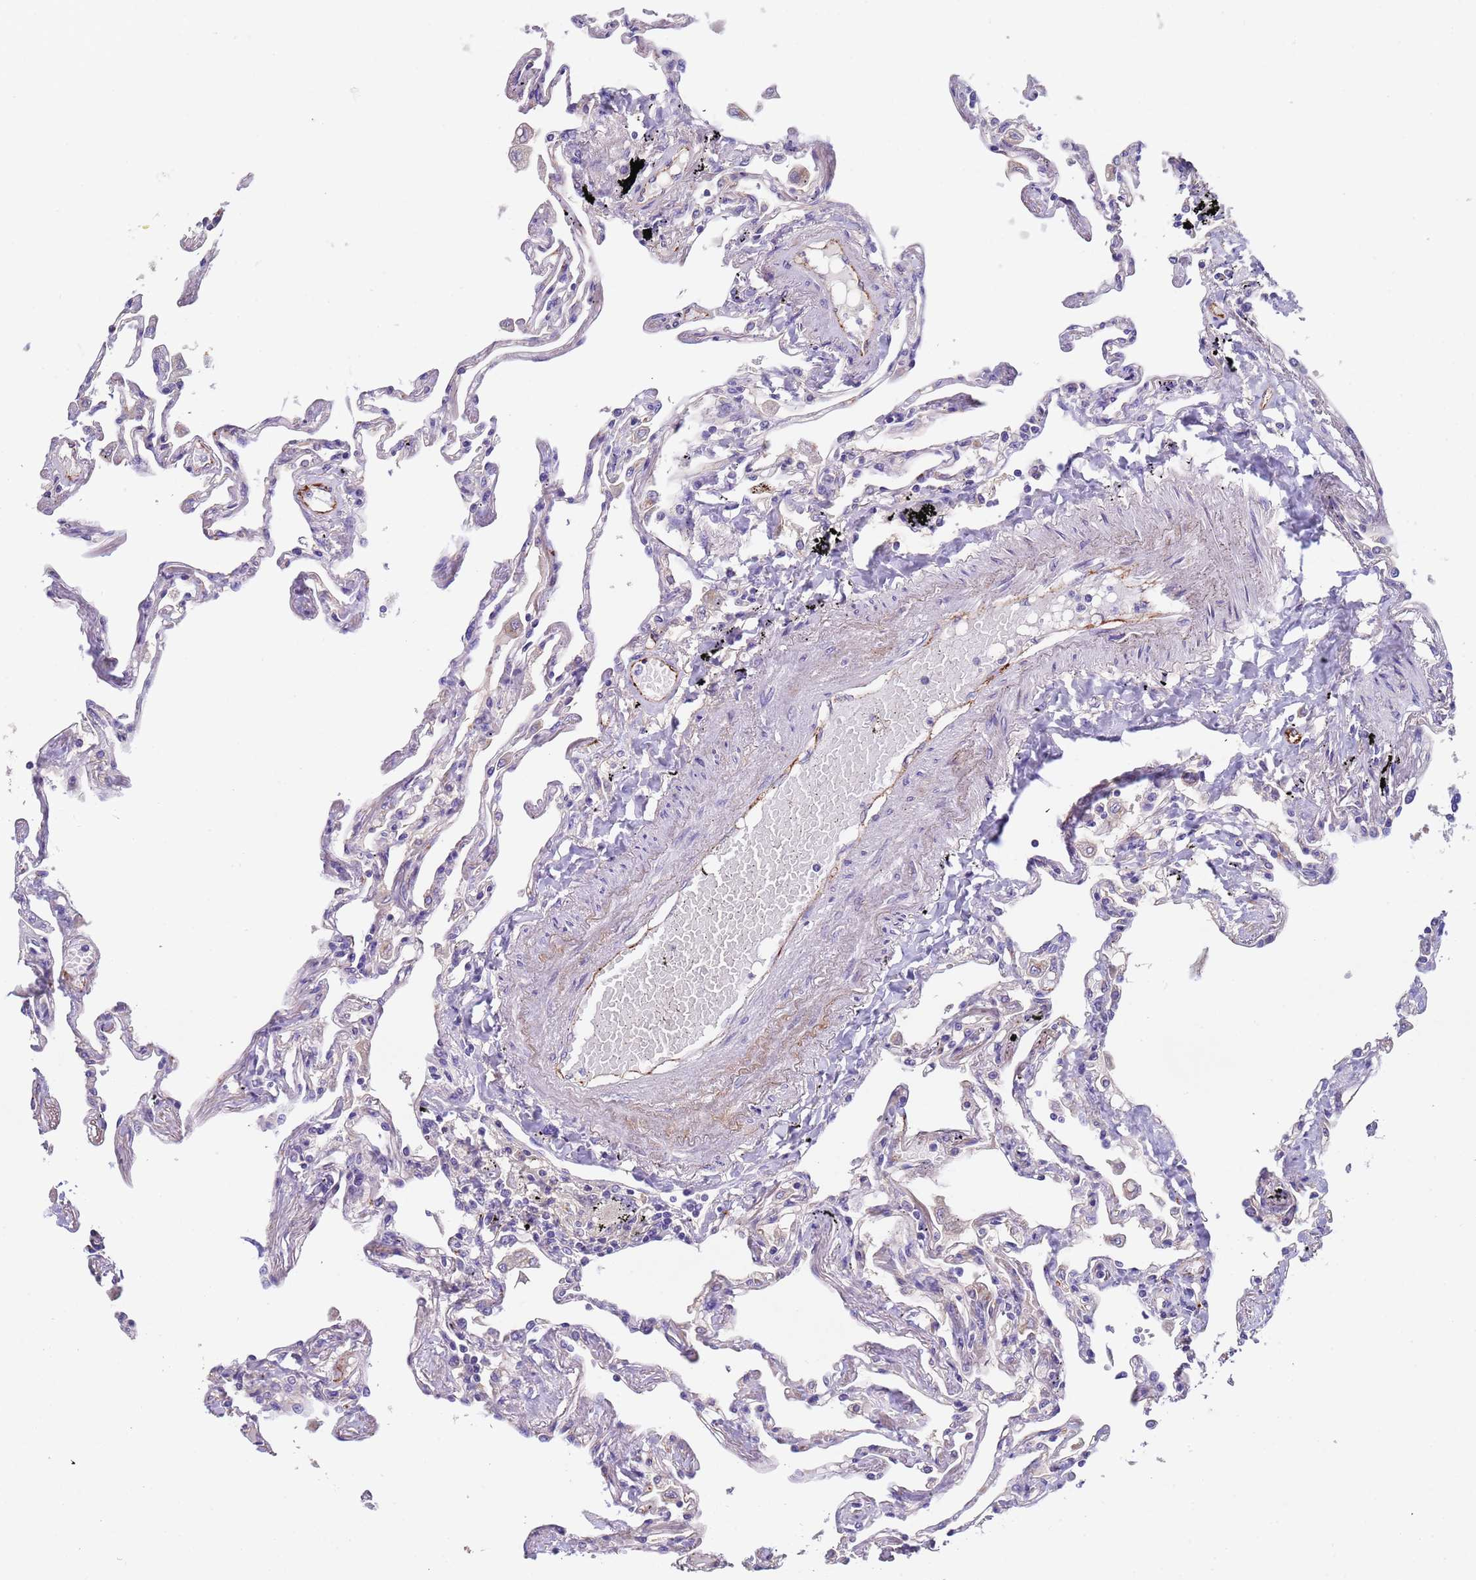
{"staining": {"intensity": "negative", "quantity": "none", "location": "none"}, "tissue": "lung", "cell_type": "Alveolar cells", "image_type": "normal", "snomed": [{"axis": "morphology", "description": "Normal tissue, NOS"}, {"axis": "topography", "description": "Lung"}], "caption": "The photomicrograph demonstrates no staining of alveolar cells in normal lung. (DAB (3,3'-diaminobenzidine) immunohistochemistry (IHC) with hematoxylin counter stain).", "gene": "ZNF248", "patient": {"sex": "female", "age": 67}}